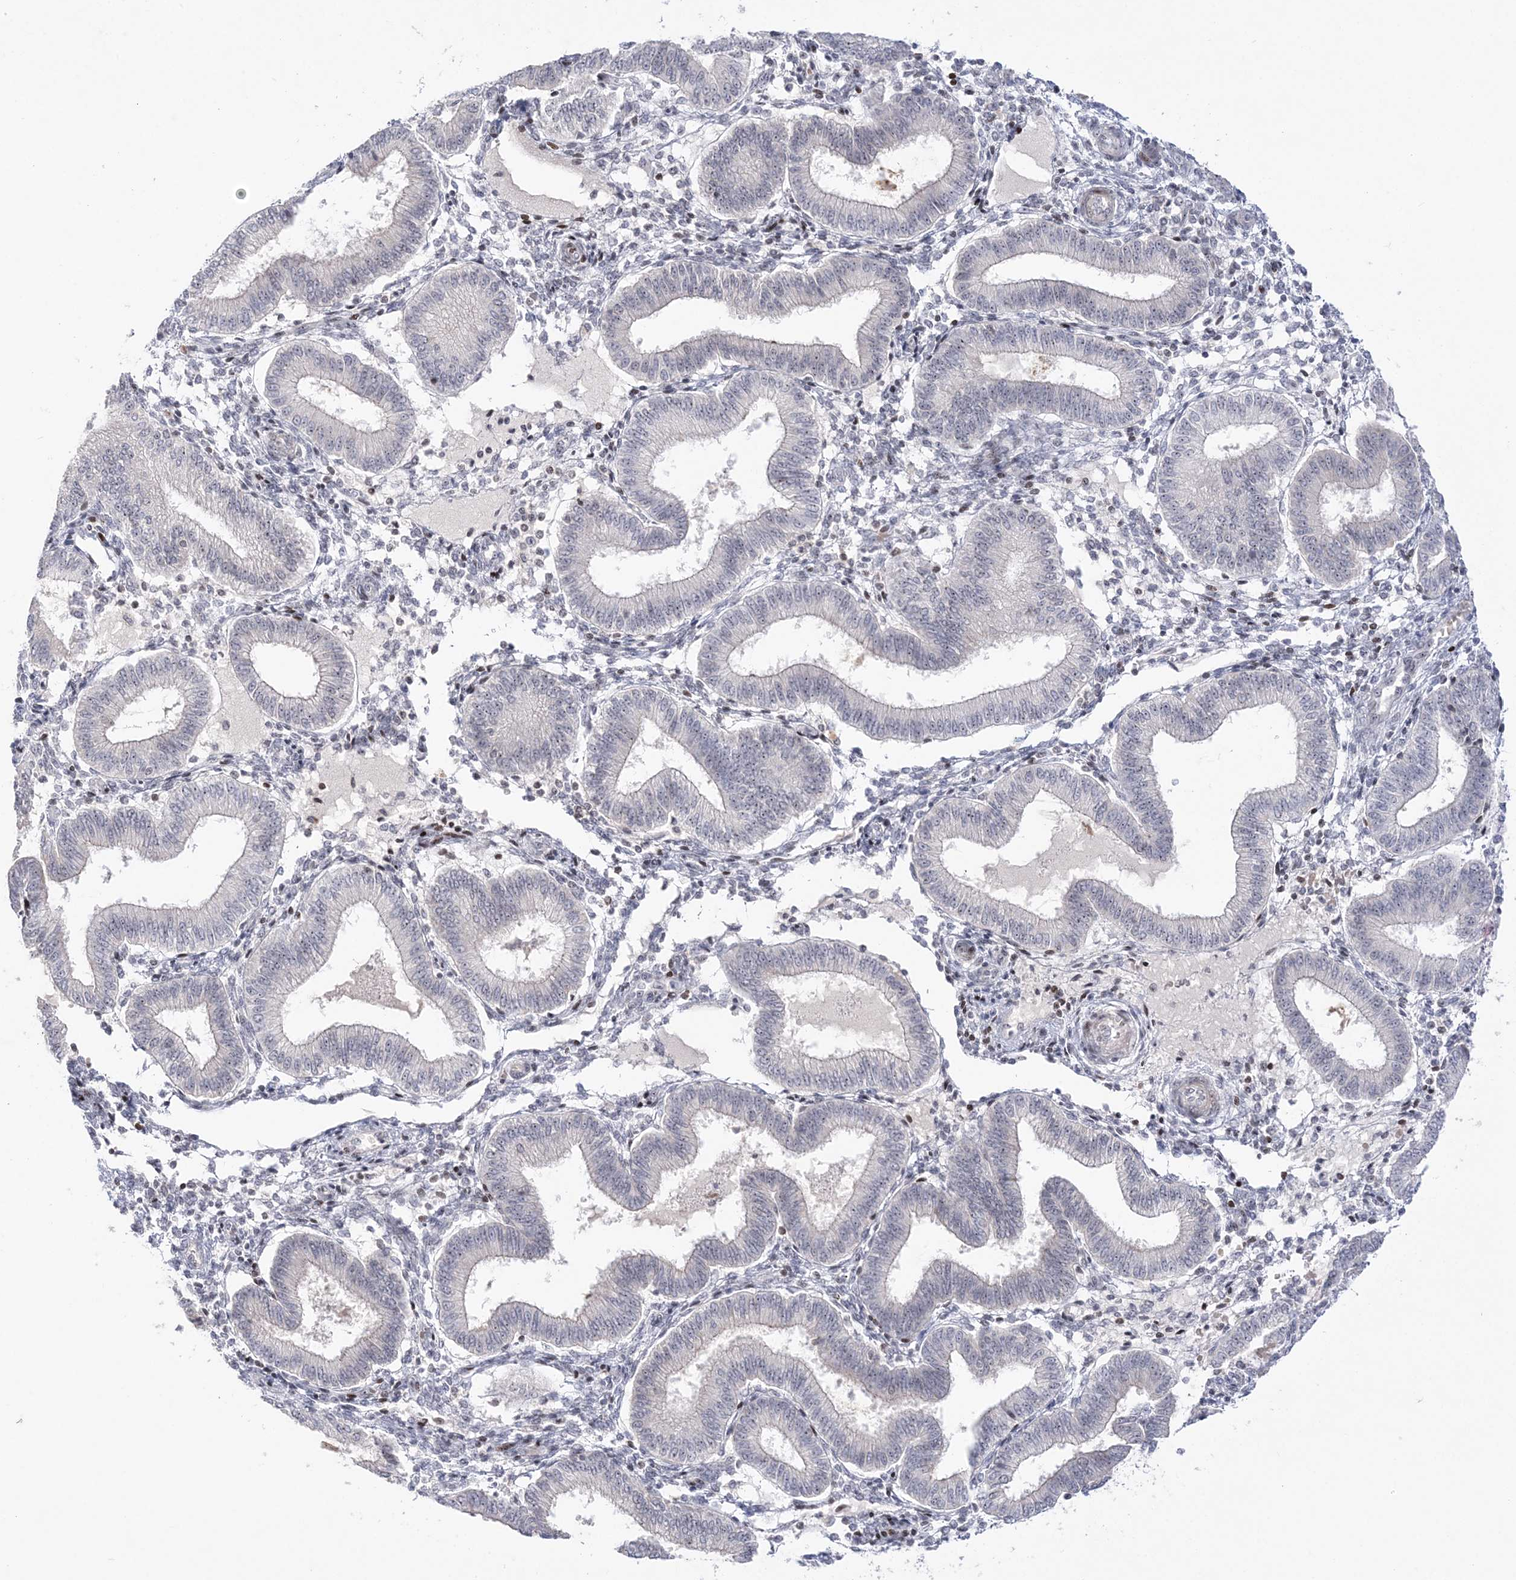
{"staining": {"intensity": "negative", "quantity": "none", "location": "none"}, "tissue": "endometrium", "cell_type": "Cells in endometrial stroma", "image_type": "normal", "snomed": [{"axis": "morphology", "description": "Normal tissue, NOS"}, {"axis": "topography", "description": "Endometrium"}], "caption": "Immunohistochemistry (IHC) image of unremarkable endometrium stained for a protein (brown), which demonstrates no staining in cells in endometrial stroma. Brightfield microscopy of immunohistochemistry (IHC) stained with DAB (3,3'-diaminobenzidine) (brown) and hematoxylin (blue), captured at high magnification.", "gene": "SH3BP4", "patient": {"sex": "female", "age": 39}}